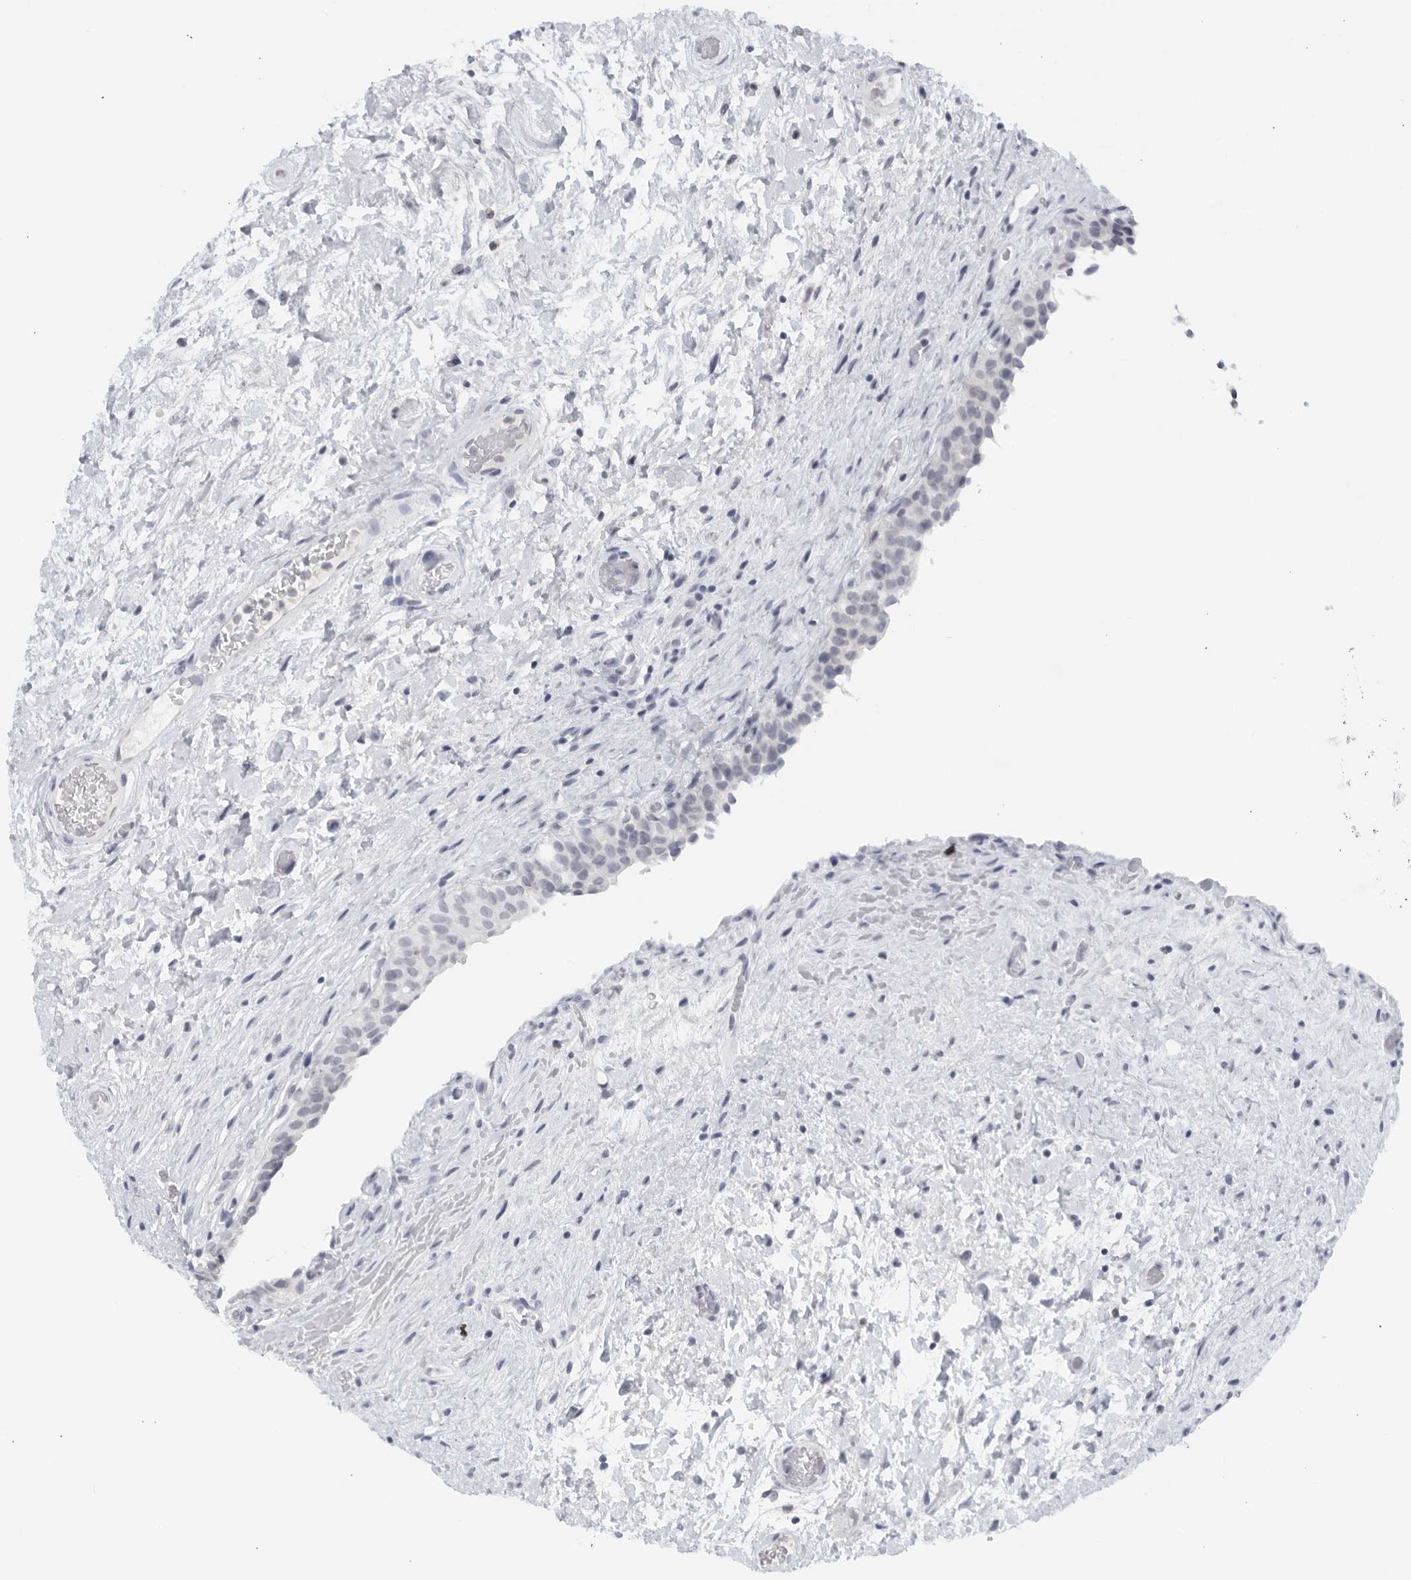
{"staining": {"intensity": "negative", "quantity": "none", "location": "none"}, "tissue": "urinary bladder", "cell_type": "Urothelial cells", "image_type": "normal", "snomed": [{"axis": "morphology", "description": "Normal tissue, NOS"}, {"axis": "topography", "description": "Urinary bladder"}], "caption": "Photomicrograph shows no significant protein staining in urothelial cells of normal urinary bladder. Brightfield microscopy of immunohistochemistry (IHC) stained with DAB (brown) and hematoxylin (blue), captured at high magnification.", "gene": "MATN1", "patient": {"sex": "male", "age": 74}}